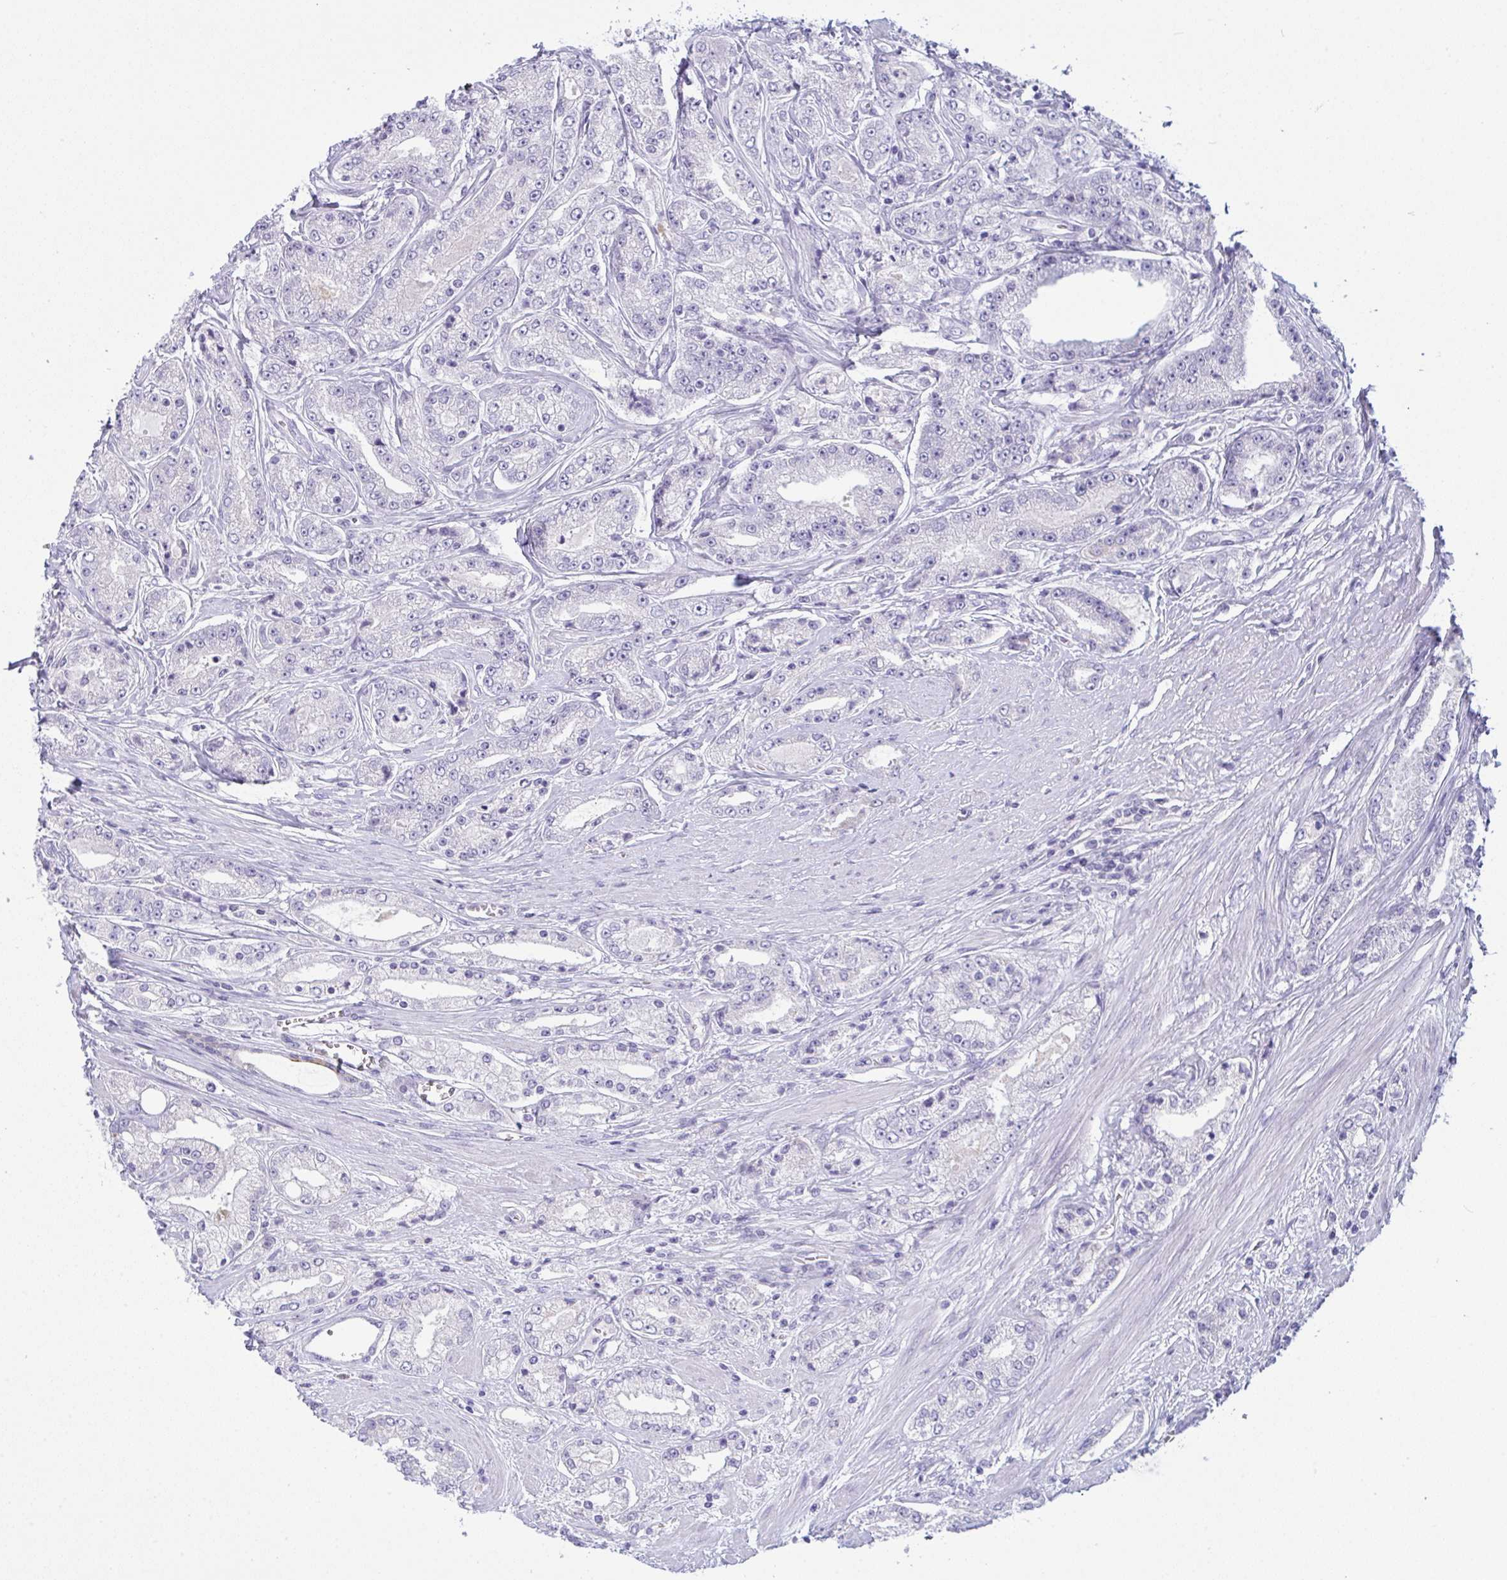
{"staining": {"intensity": "negative", "quantity": "none", "location": "none"}, "tissue": "prostate cancer", "cell_type": "Tumor cells", "image_type": "cancer", "snomed": [{"axis": "morphology", "description": "Adenocarcinoma, High grade"}, {"axis": "topography", "description": "Prostate"}], "caption": "This is a photomicrograph of IHC staining of prostate cancer, which shows no staining in tumor cells. (DAB immunohistochemistry (IHC), high magnification).", "gene": "TENT5D", "patient": {"sex": "male", "age": 66}}